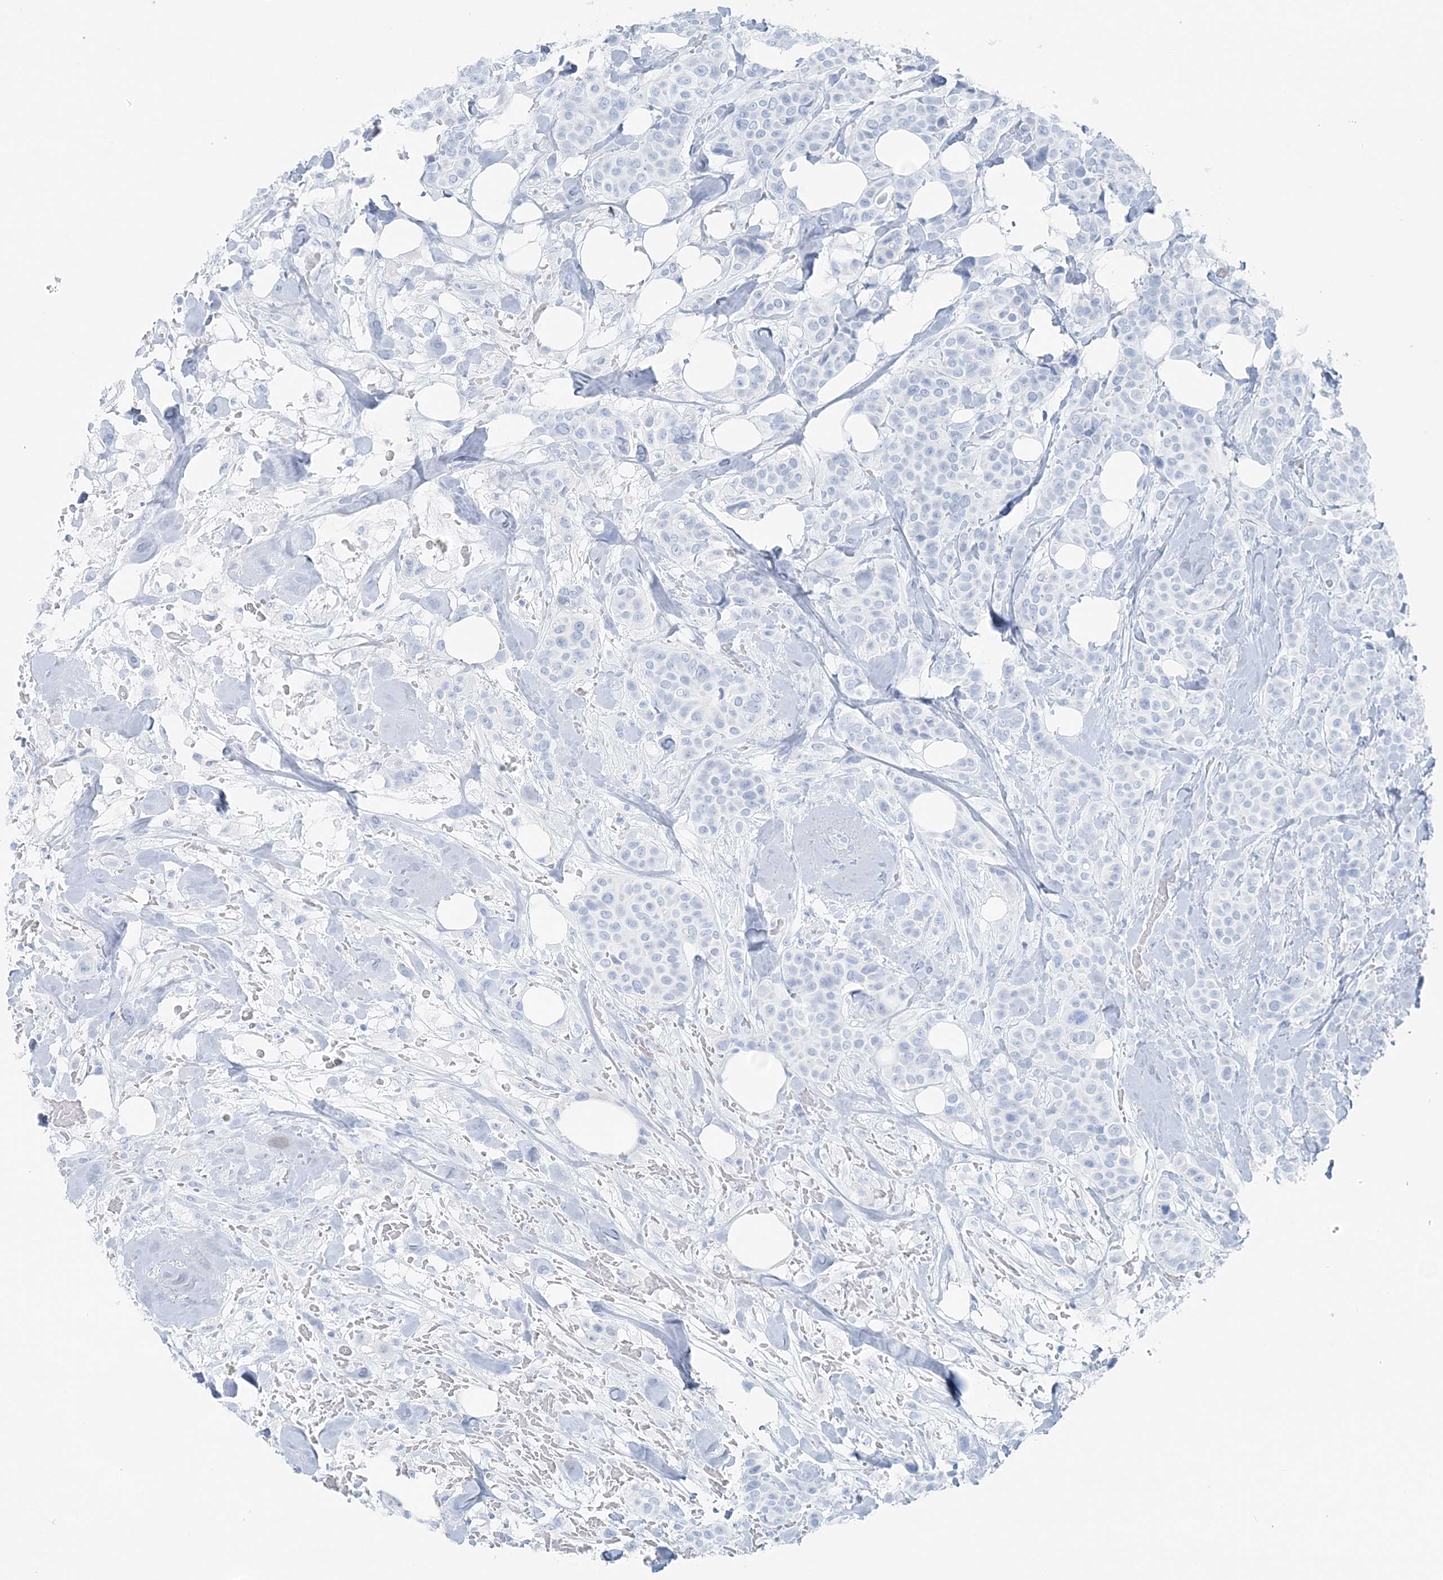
{"staining": {"intensity": "negative", "quantity": "none", "location": "none"}, "tissue": "breast cancer", "cell_type": "Tumor cells", "image_type": "cancer", "snomed": [{"axis": "morphology", "description": "Lobular carcinoma"}, {"axis": "topography", "description": "Breast"}], "caption": "DAB (3,3'-diaminobenzidine) immunohistochemical staining of breast cancer displays no significant expression in tumor cells. Nuclei are stained in blue.", "gene": "ATP11A", "patient": {"sex": "female", "age": 51}}